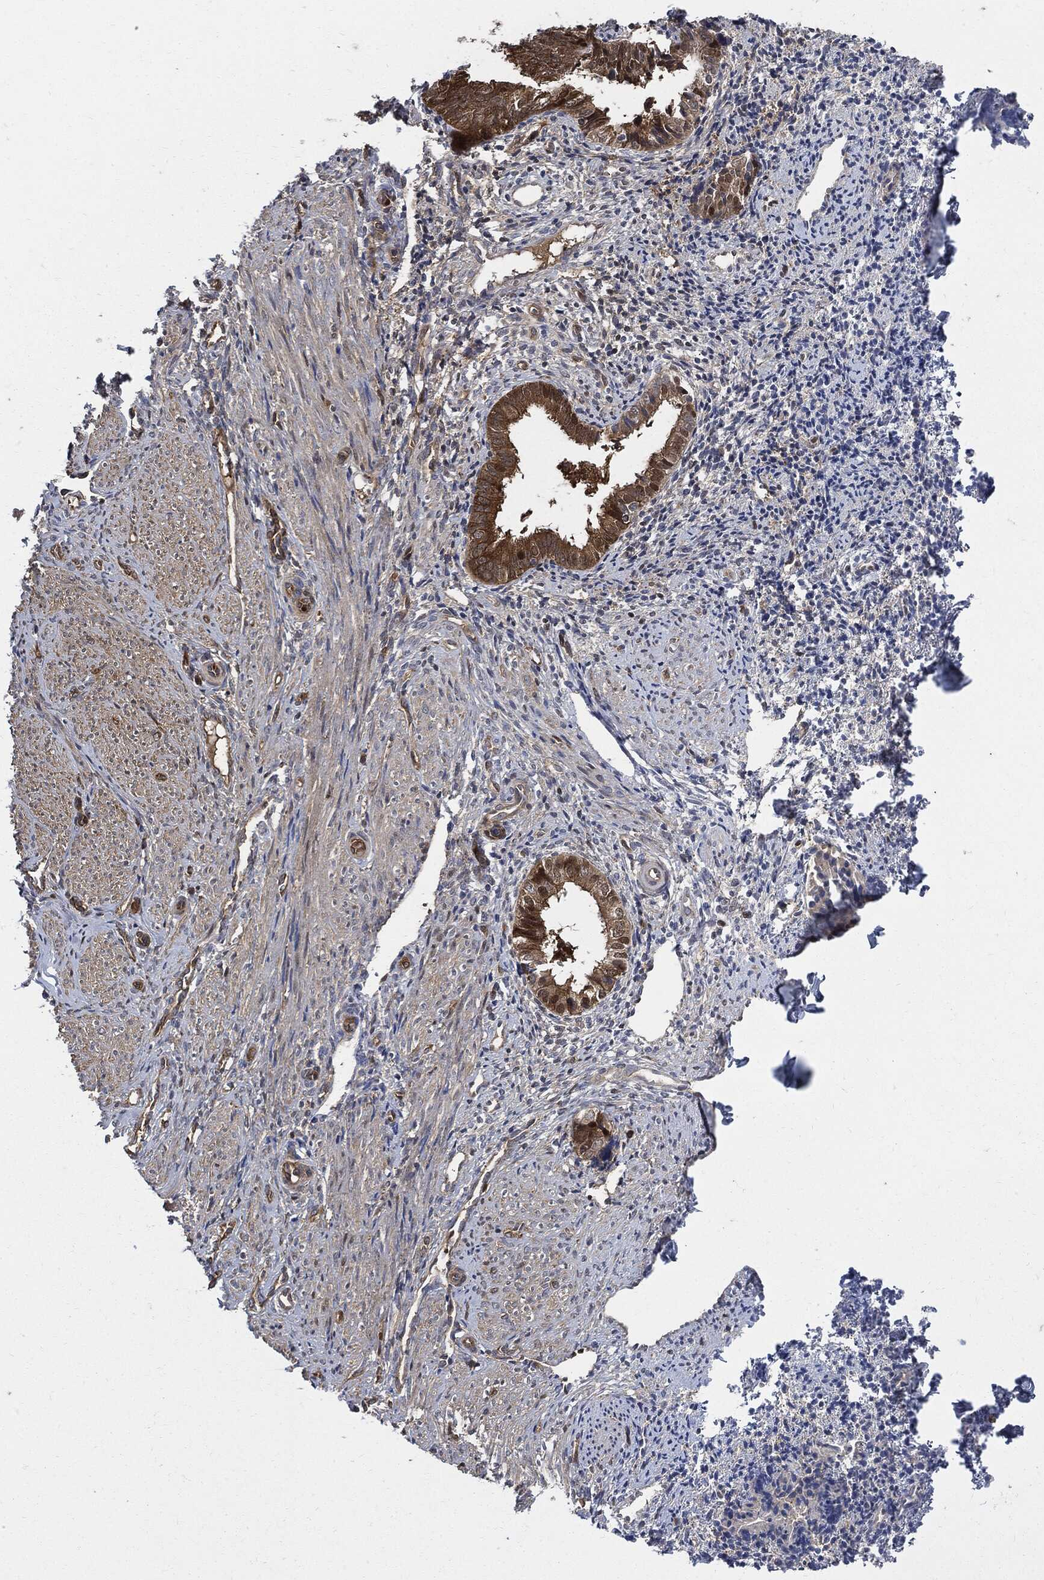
{"staining": {"intensity": "moderate", "quantity": ">75%", "location": "cytoplasmic/membranous"}, "tissue": "endometrium", "cell_type": "Cells in endometrial stroma", "image_type": "normal", "snomed": [{"axis": "morphology", "description": "Normal tissue, NOS"}, {"axis": "topography", "description": "Endometrium"}], "caption": "Immunohistochemical staining of normal human endometrium exhibits moderate cytoplasmic/membranous protein expression in about >75% of cells in endometrial stroma.", "gene": "XPNPEP1", "patient": {"sex": "female", "age": 47}}